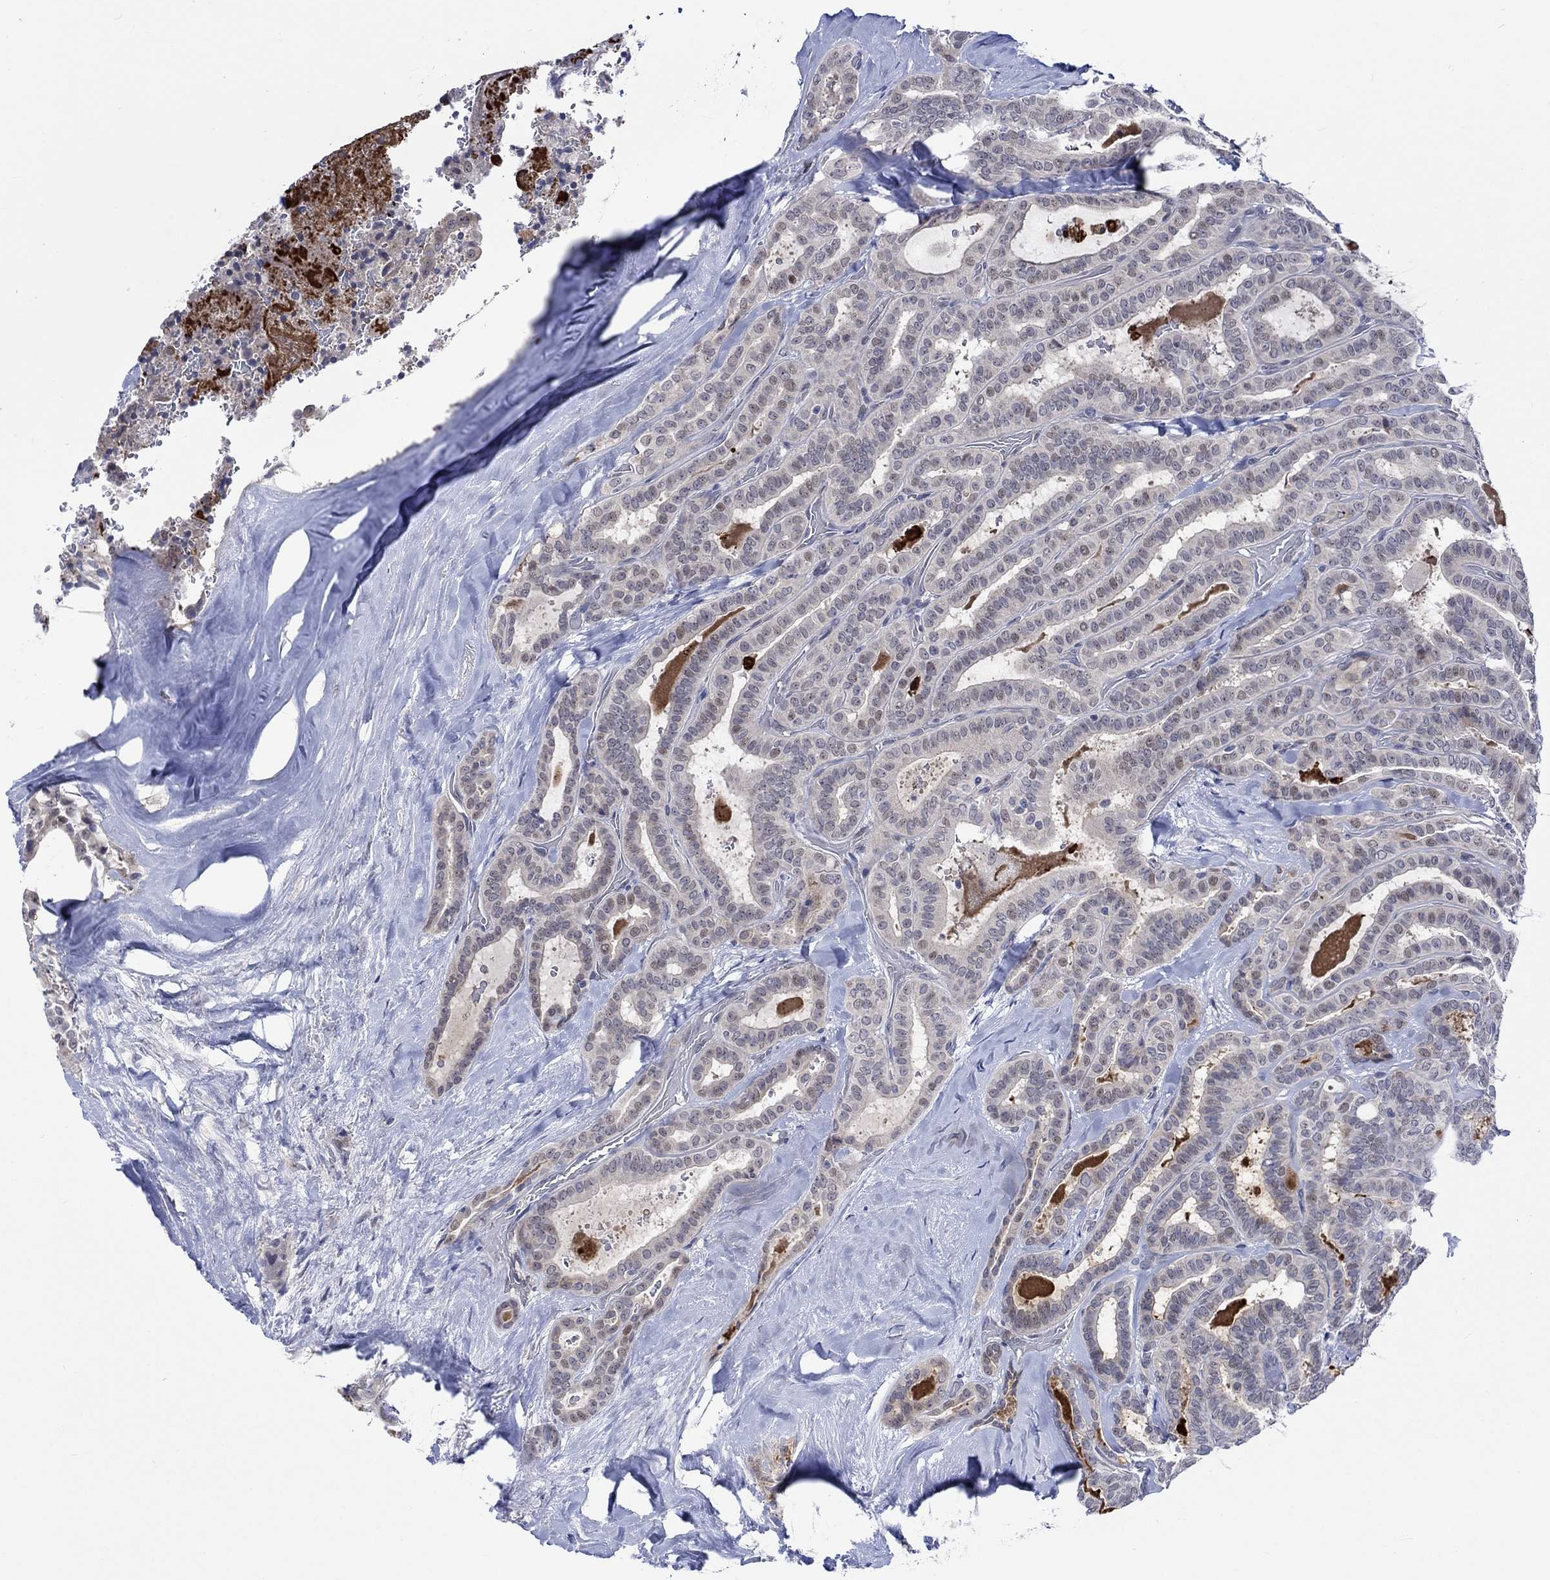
{"staining": {"intensity": "moderate", "quantity": "<25%", "location": "nuclear"}, "tissue": "thyroid cancer", "cell_type": "Tumor cells", "image_type": "cancer", "snomed": [{"axis": "morphology", "description": "Papillary adenocarcinoma, NOS"}, {"axis": "topography", "description": "Thyroid gland"}], "caption": "Thyroid cancer (papillary adenocarcinoma) was stained to show a protein in brown. There is low levels of moderate nuclear positivity in about <25% of tumor cells.", "gene": "E2F8", "patient": {"sex": "female", "age": 39}}